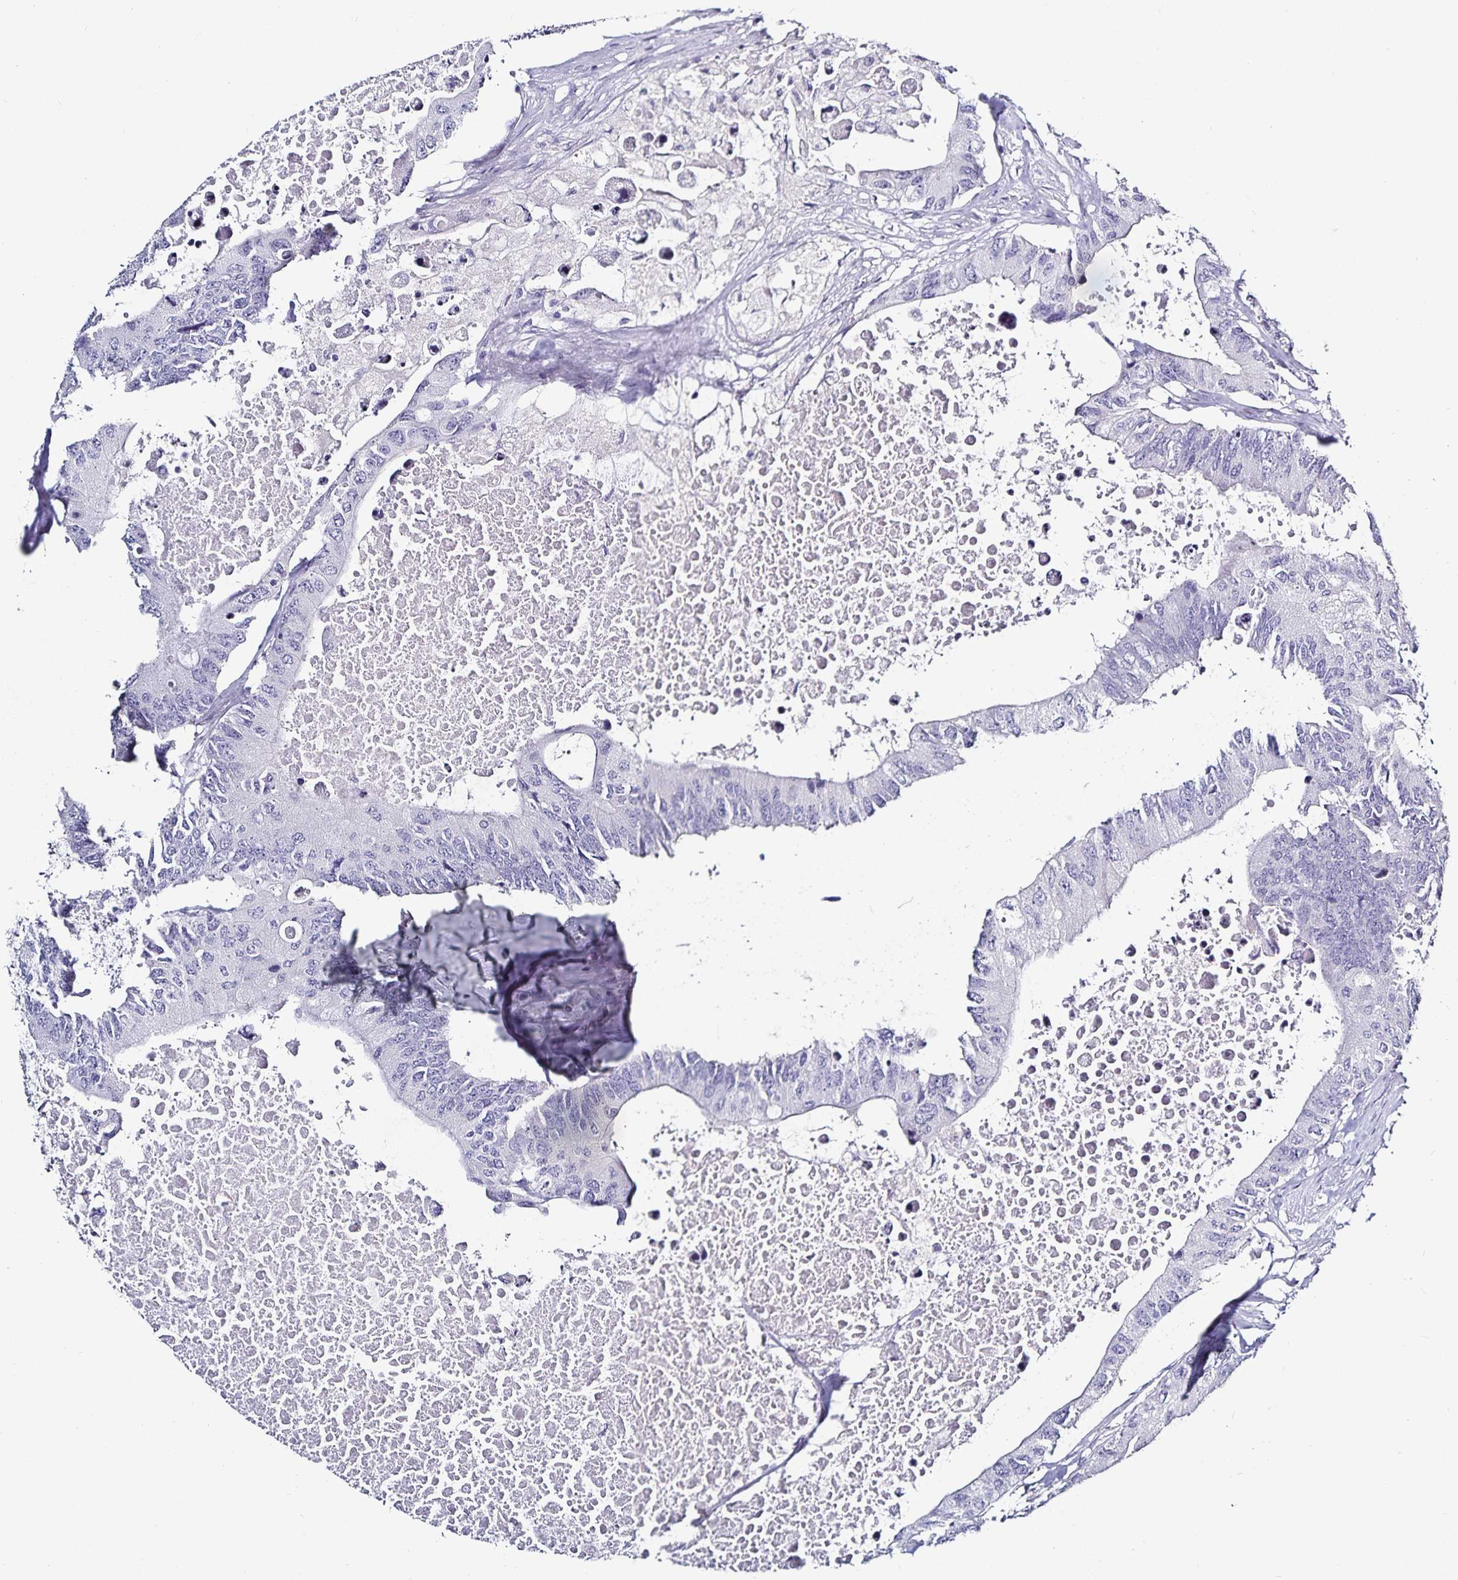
{"staining": {"intensity": "negative", "quantity": "none", "location": "none"}, "tissue": "colorectal cancer", "cell_type": "Tumor cells", "image_type": "cancer", "snomed": [{"axis": "morphology", "description": "Adenocarcinoma, NOS"}, {"axis": "topography", "description": "Colon"}], "caption": "Immunohistochemical staining of human colorectal cancer displays no significant positivity in tumor cells.", "gene": "TTR", "patient": {"sex": "male", "age": 71}}